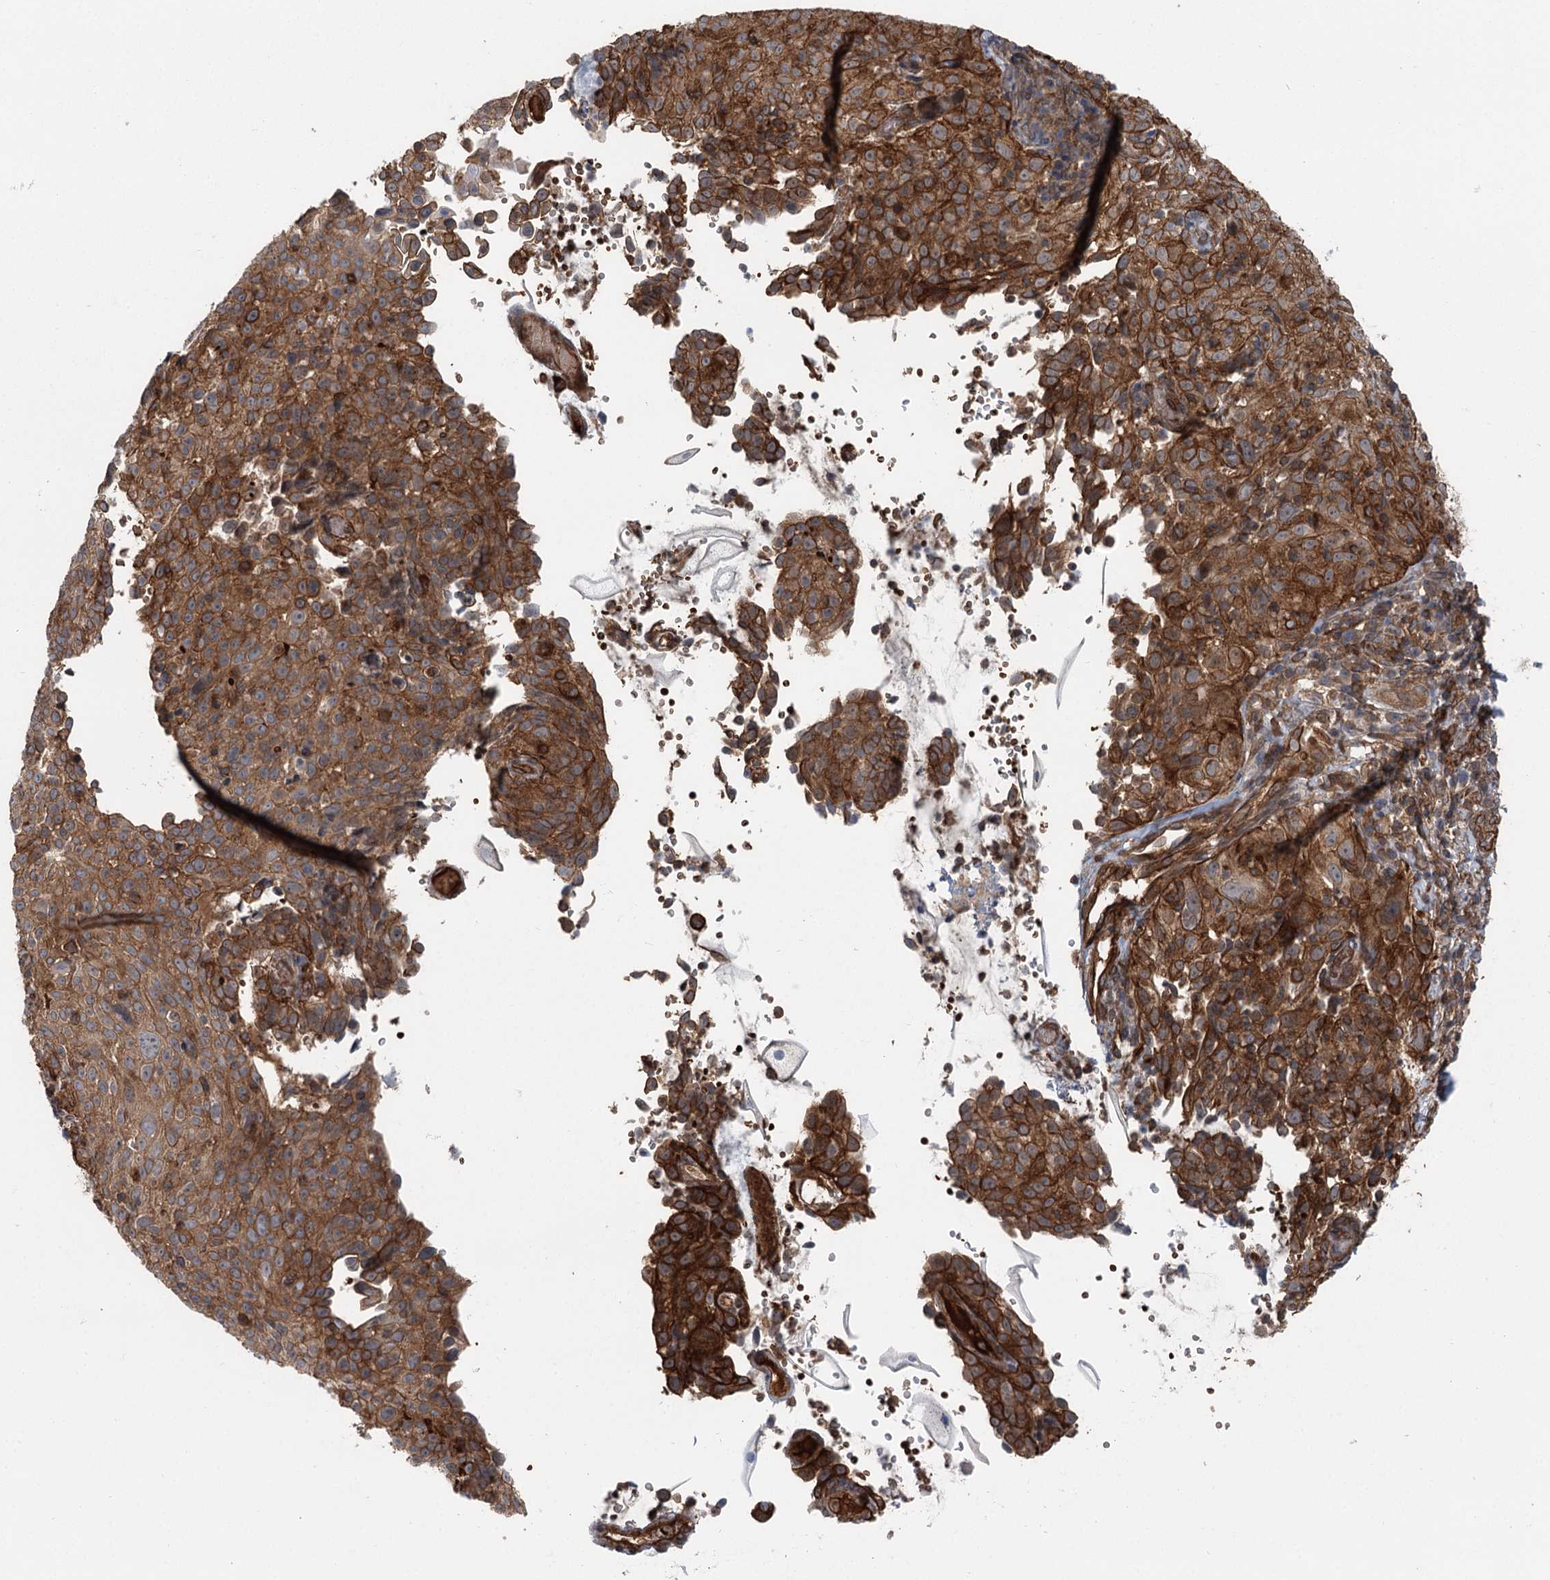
{"staining": {"intensity": "strong", "quantity": ">75%", "location": "cytoplasmic/membranous"}, "tissue": "cervical cancer", "cell_type": "Tumor cells", "image_type": "cancer", "snomed": [{"axis": "morphology", "description": "Squamous cell carcinoma, NOS"}, {"axis": "topography", "description": "Cervix"}], "caption": "A brown stain labels strong cytoplasmic/membranous staining of a protein in human squamous cell carcinoma (cervical) tumor cells.", "gene": "IQSEC1", "patient": {"sex": "female", "age": 31}}